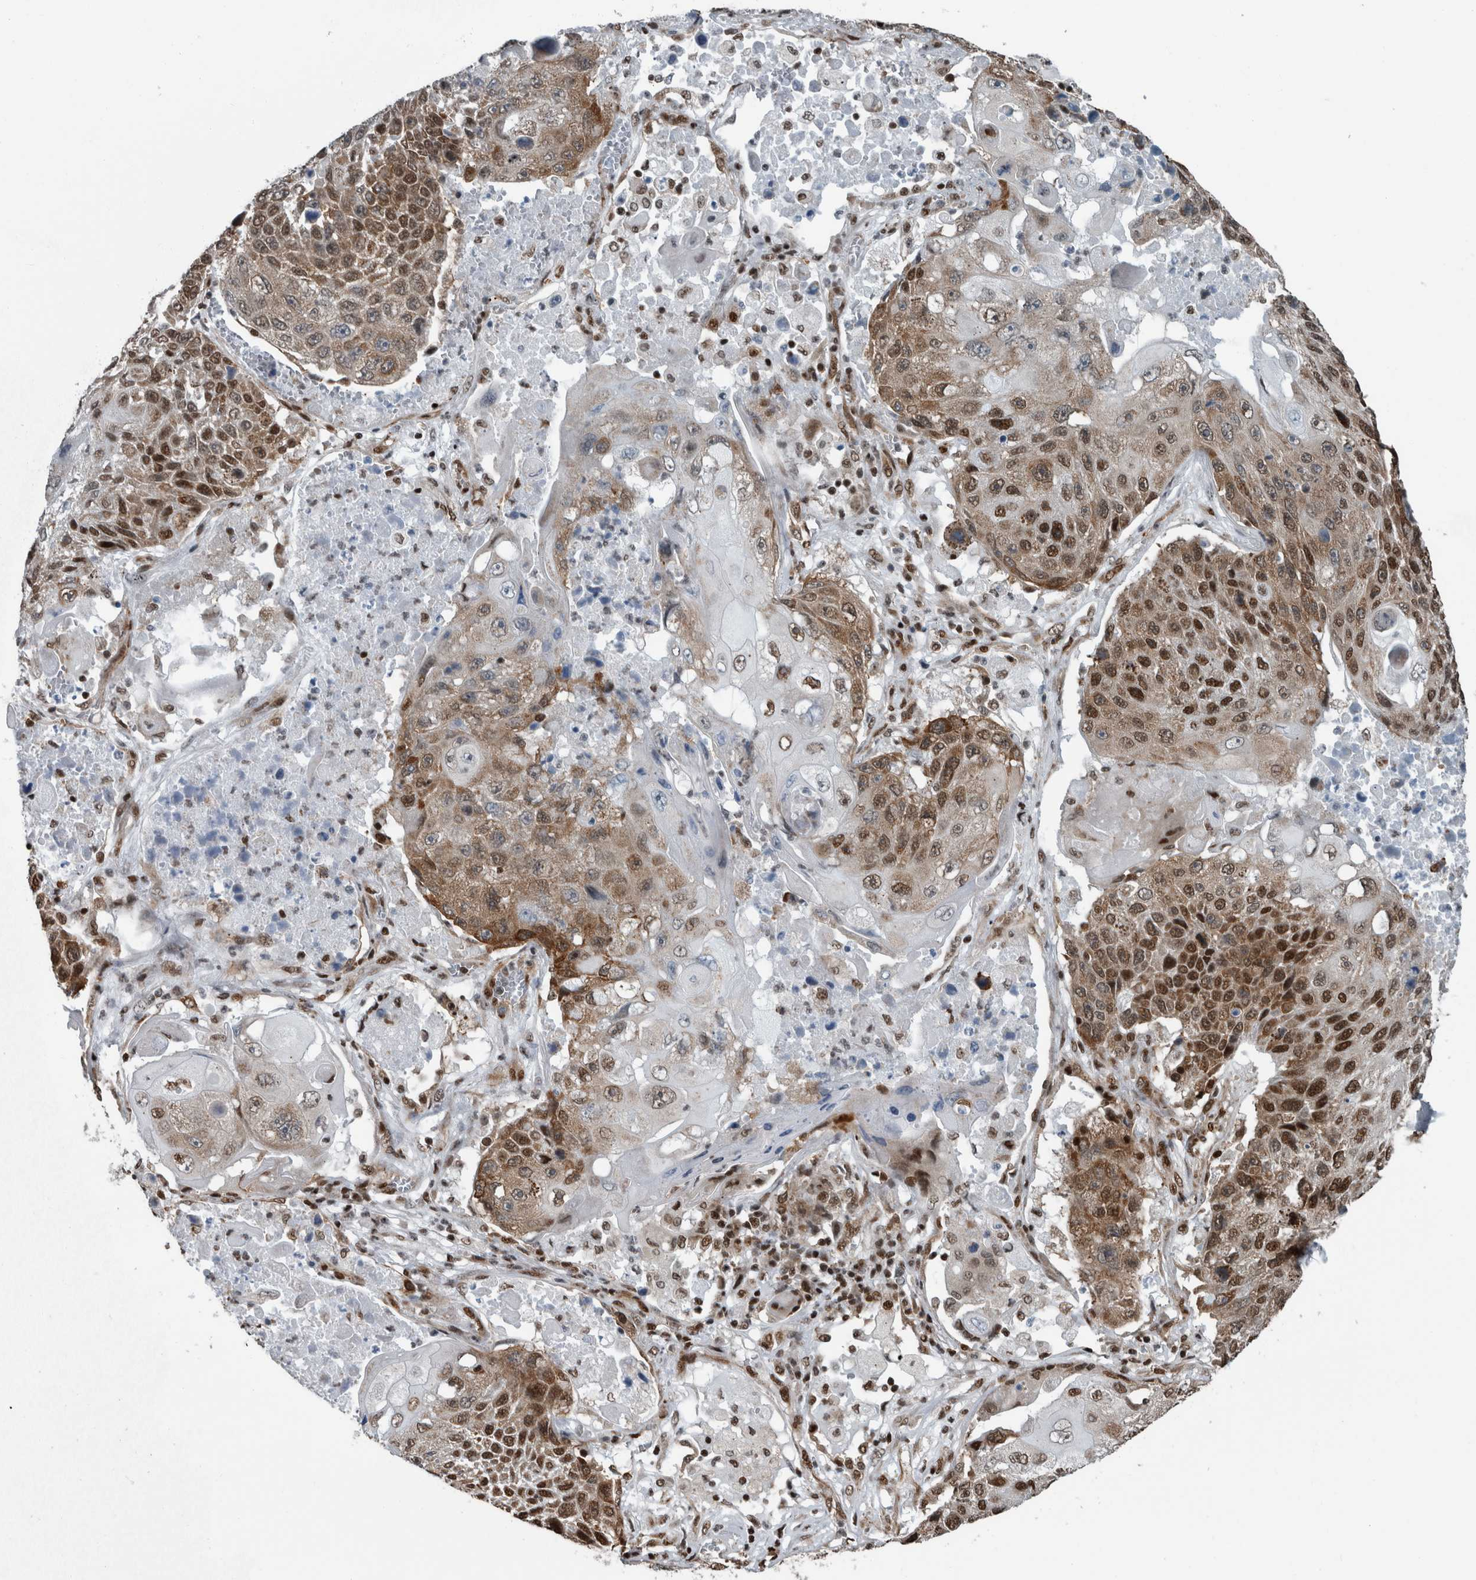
{"staining": {"intensity": "strong", "quantity": ">75%", "location": "cytoplasmic/membranous,nuclear"}, "tissue": "lung cancer", "cell_type": "Tumor cells", "image_type": "cancer", "snomed": [{"axis": "morphology", "description": "Squamous cell carcinoma, NOS"}, {"axis": "topography", "description": "Lung"}], "caption": "Immunohistochemical staining of human lung cancer shows high levels of strong cytoplasmic/membranous and nuclear protein expression in about >75% of tumor cells.", "gene": "DNMT3A", "patient": {"sex": "male", "age": 61}}